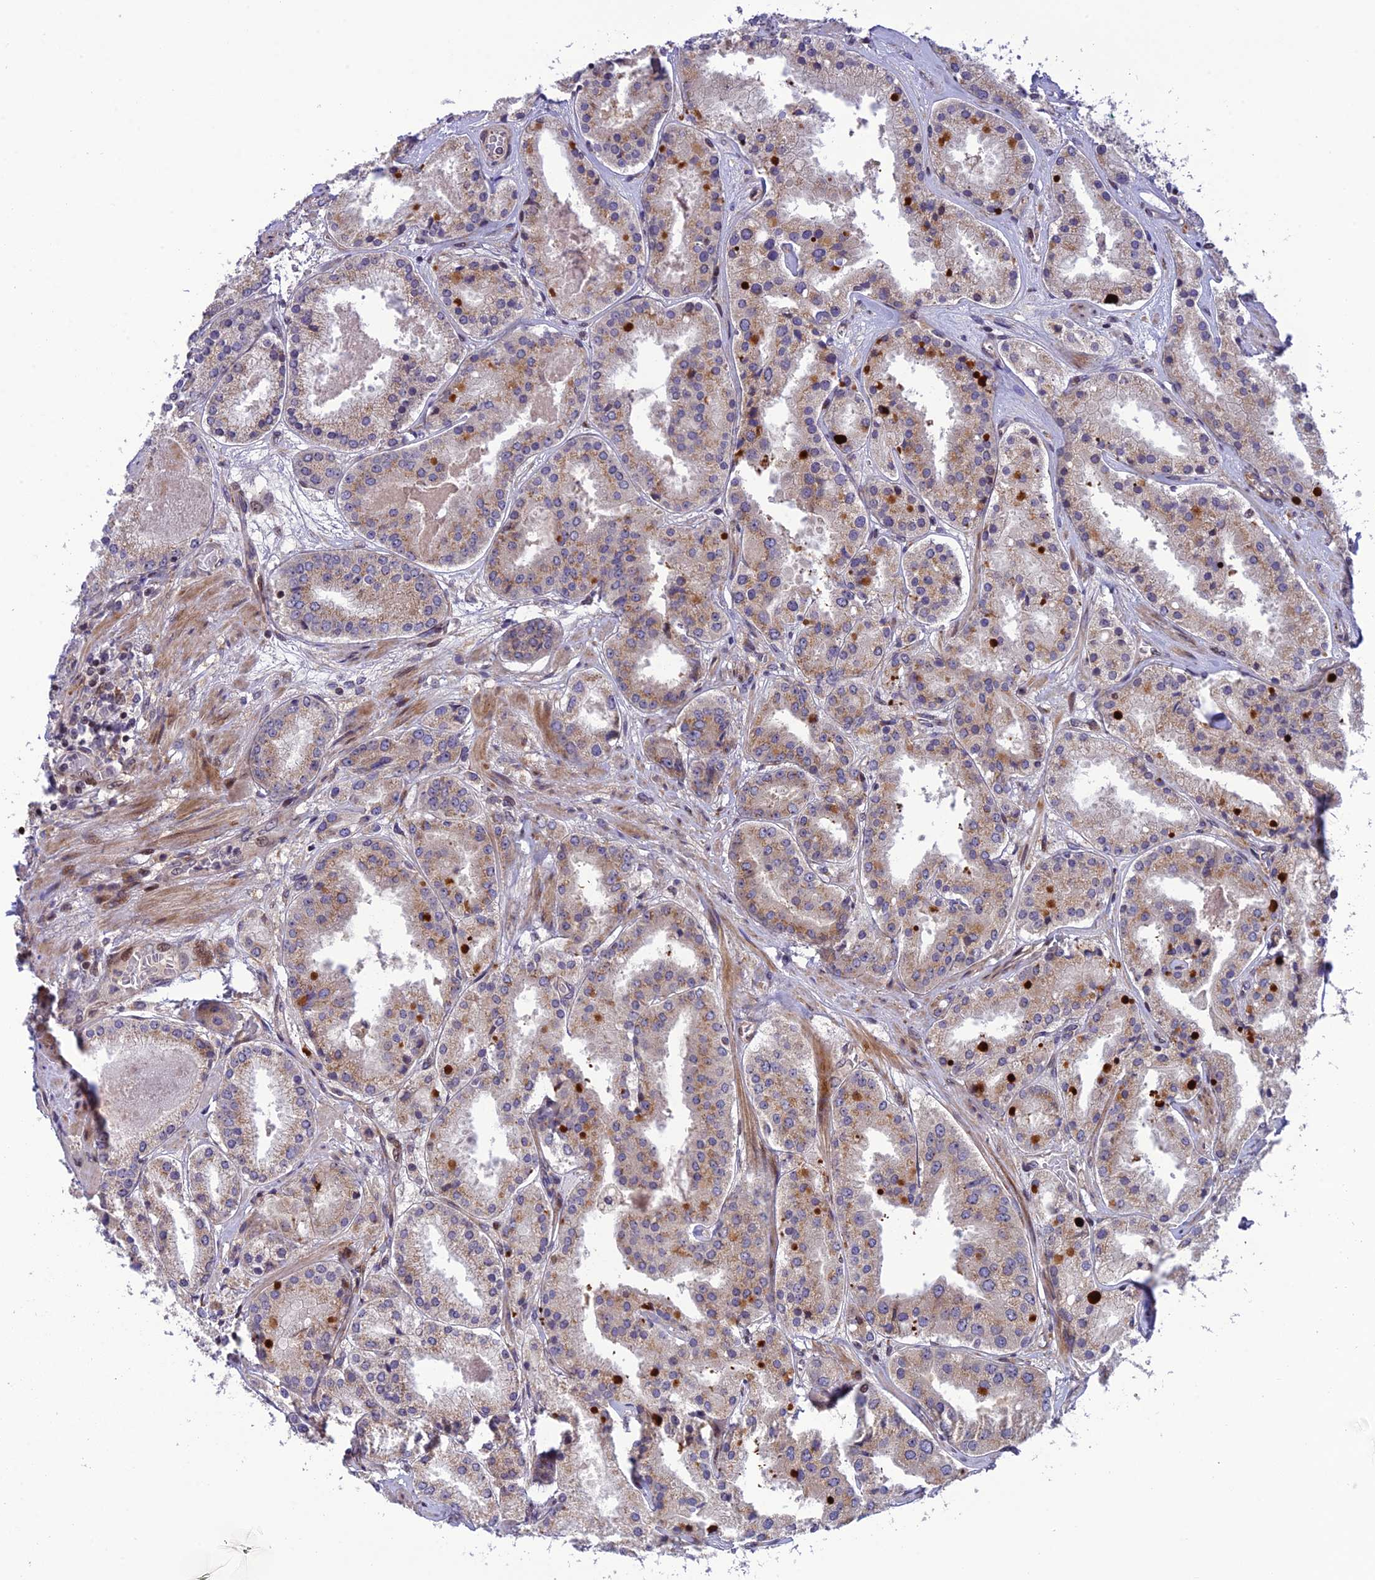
{"staining": {"intensity": "moderate", "quantity": "<25%", "location": "cytoplasmic/membranous"}, "tissue": "prostate cancer", "cell_type": "Tumor cells", "image_type": "cancer", "snomed": [{"axis": "morphology", "description": "Adenocarcinoma, High grade"}, {"axis": "topography", "description": "Prostate"}], "caption": "IHC photomicrograph of human prostate cancer (adenocarcinoma (high-grade)) stained for a protein (brown), which demonstrates low levels of moderate cytoplasmic/membranous positivity in approximately <25% of tumor cells.", "gene": "SMIM7", "patient": {"sex": "male", "age": 63}}